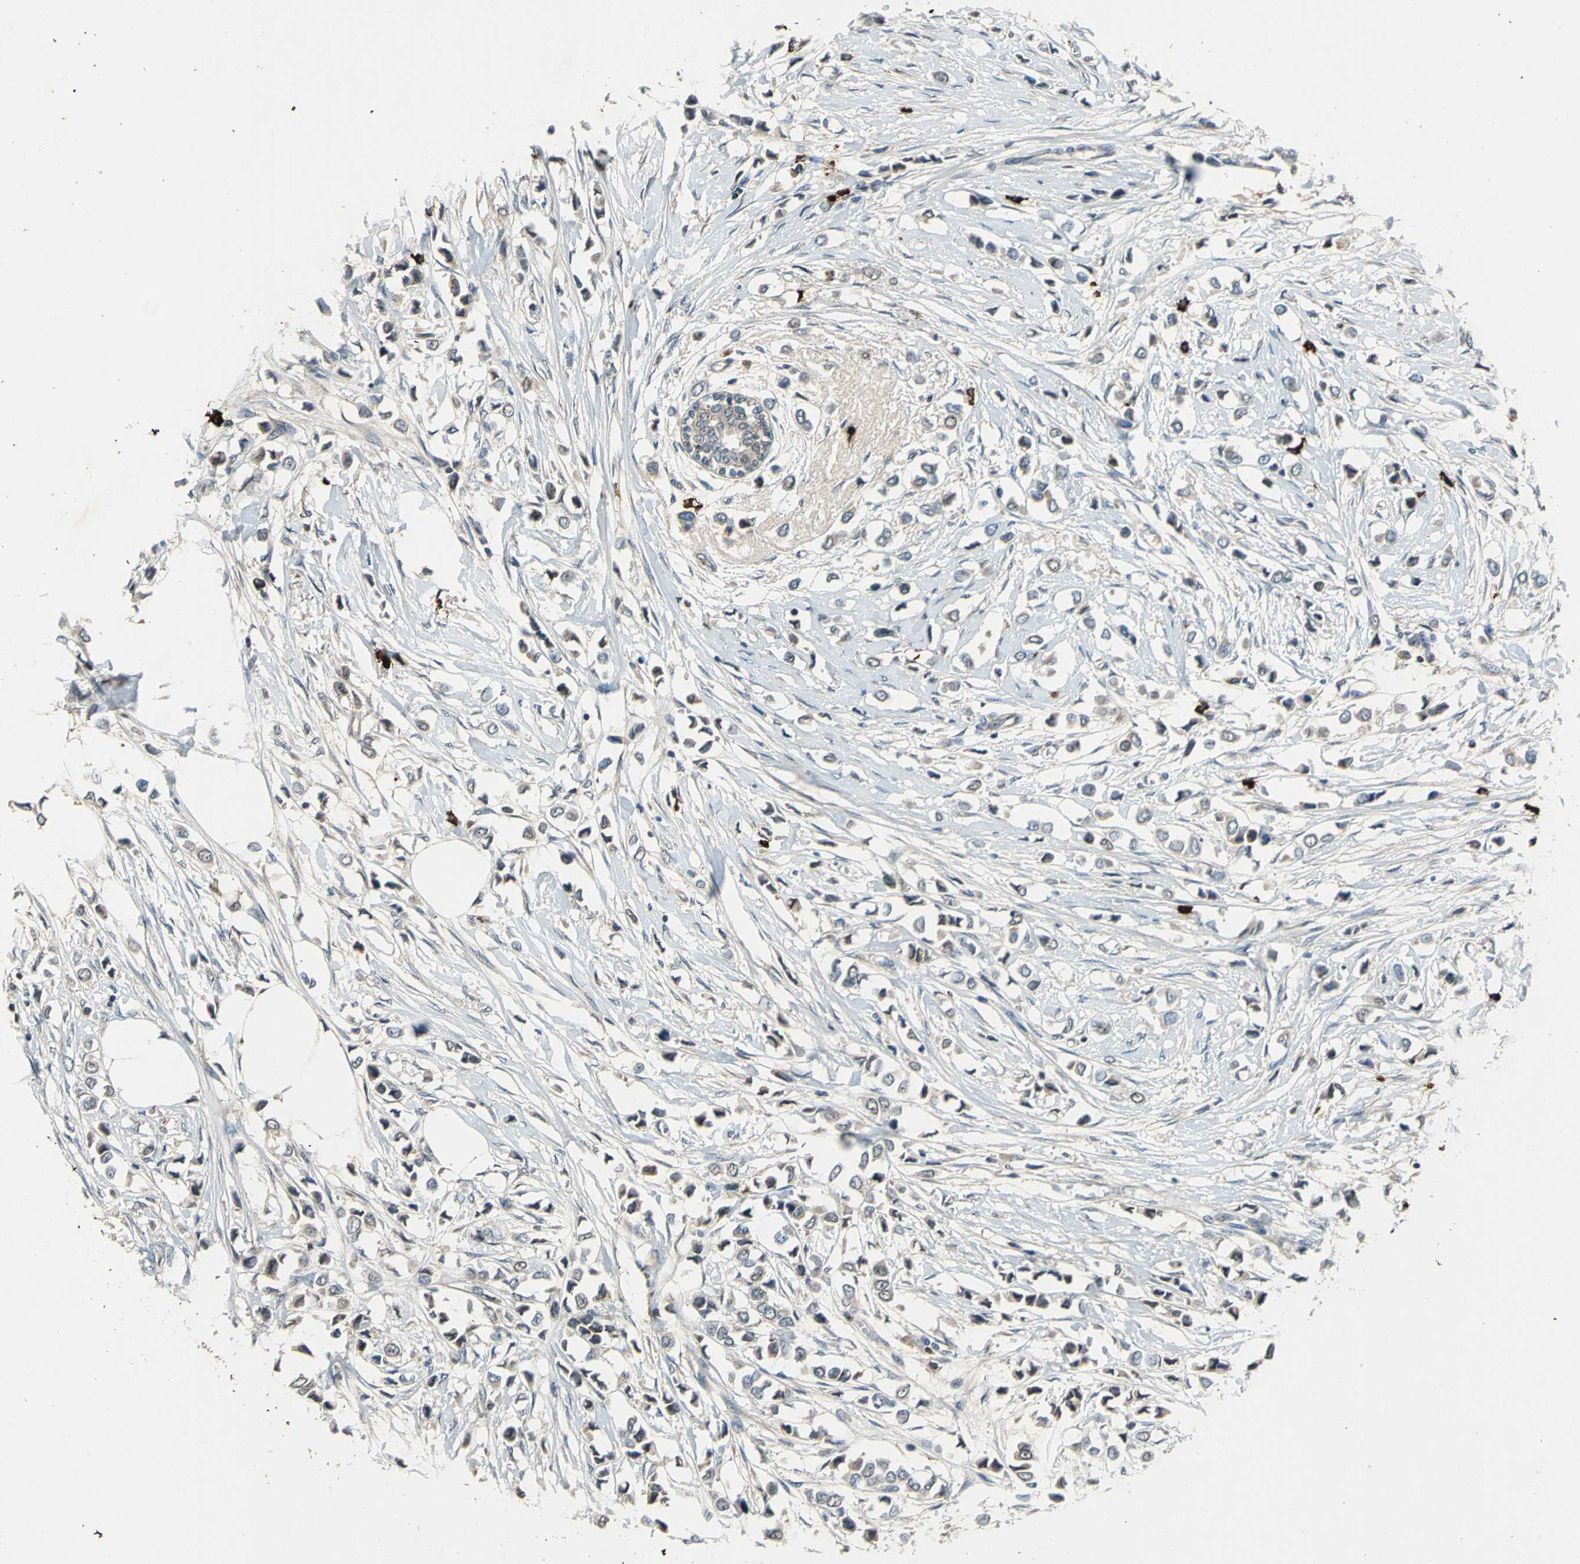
{"staining": {"intensity": "weak", "quantity": "25%-75%", "location": "cytoplasmic/membranous"}, "tissue": "breast cancer", "cell_type": "Tumor cells", "image_type": "cancer", "snomed": [{"axis": "morphology", "description": "Lobular carcinoma"}, {"axis": "topography", "description": "Breast"}], "caption": "A histopathology image showing weak cytoplasmic/membranous expression in approximately 25%-75% of tumor cells in breast lobular carcinoma, as visualized by brown immunohistochemical staining.", "gene": "SLC19A2", "patient": {"sex": "female", "age": 51}}